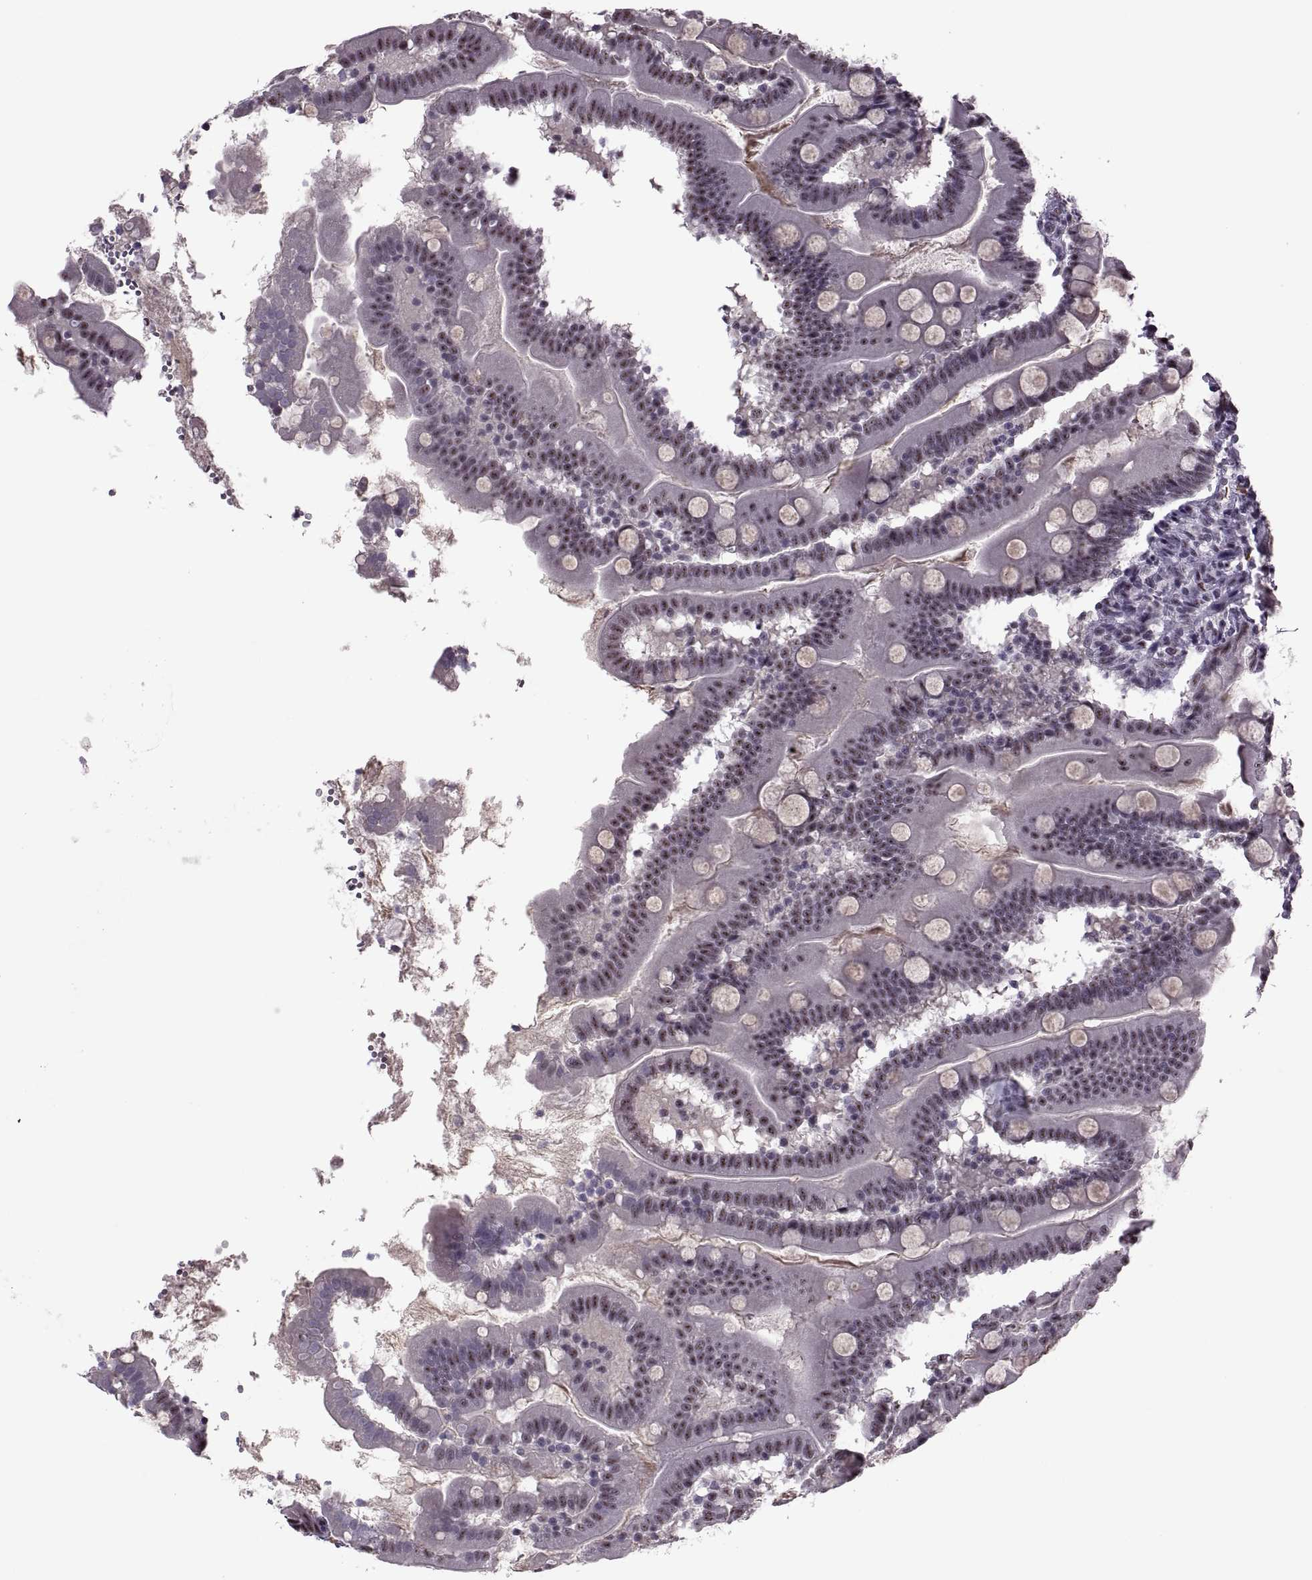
{"staining": {"intensity": "weak", "quantity": "<25%", "location": "nuclear"}, "tissue": "small intestine", "cell_type": "Glandular cells", "image_type": "normal", "snomed": [{"axis": "morphology", "description": "Normal tissue, NOS"}, {"axis": "topography", "description": "Small intestine"}], "caption": "Immunohistochemistry photomicrograph of benign human small intestine stained for a protein (brown), which exhibits no expression in glandular cells.", "gene": "MAGEA4", "patient": {"sex": "female", "age": 44}}